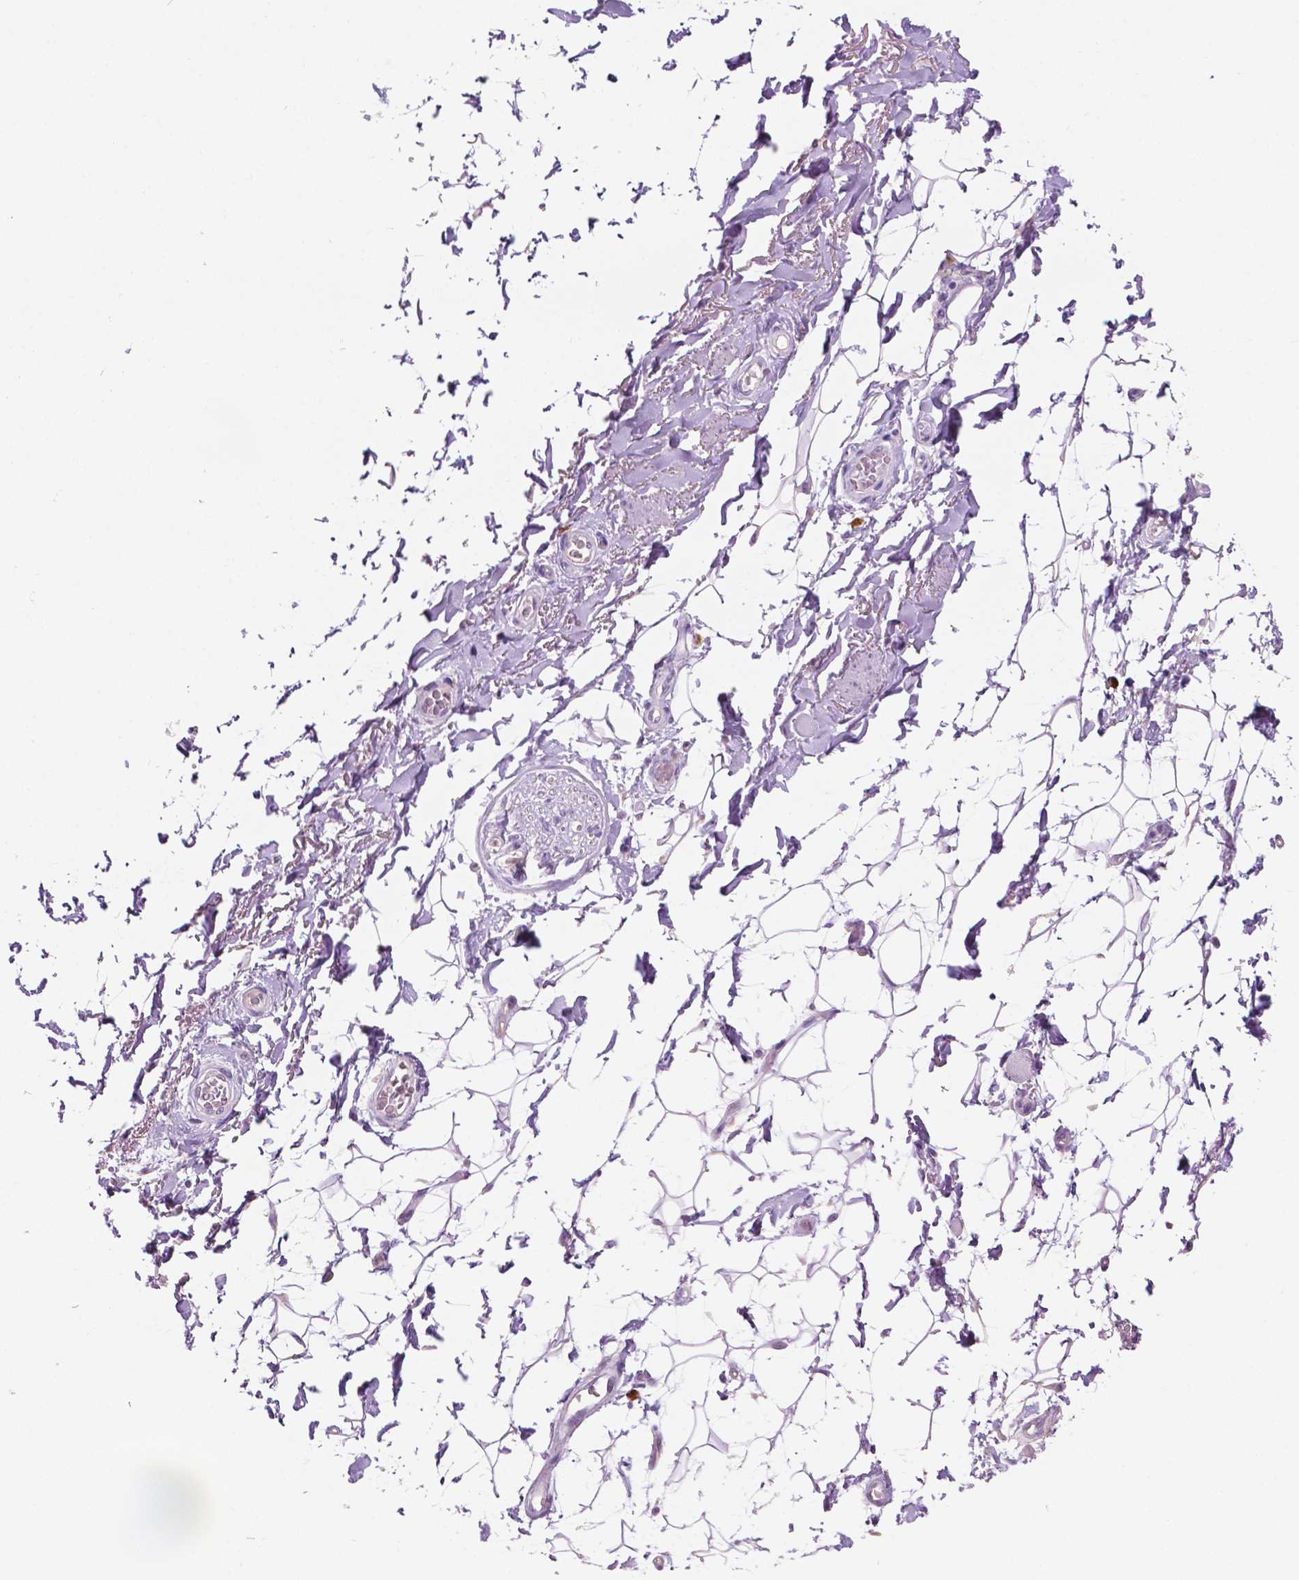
{"staining": {"intensity": "negative", "quantity": "none", "location": "none"}, "tissue": "adipose tissue", "cell_type": "Adipocytes", "image_type": "normal", "snomed": [{"axis": "morphology", "description": "Normal tissue, NOS"}, {"axis": "topography", "description": "Anal"}, {"axis": "topography", "description": "Peripheral nerve tissue"}], "caption": "Normal adipose tissue was stained to show a protein in brown. There is no significant staining in adipocytes.", "gene": "EPPK1", "patient": {"sex": "male", "age": 53}}